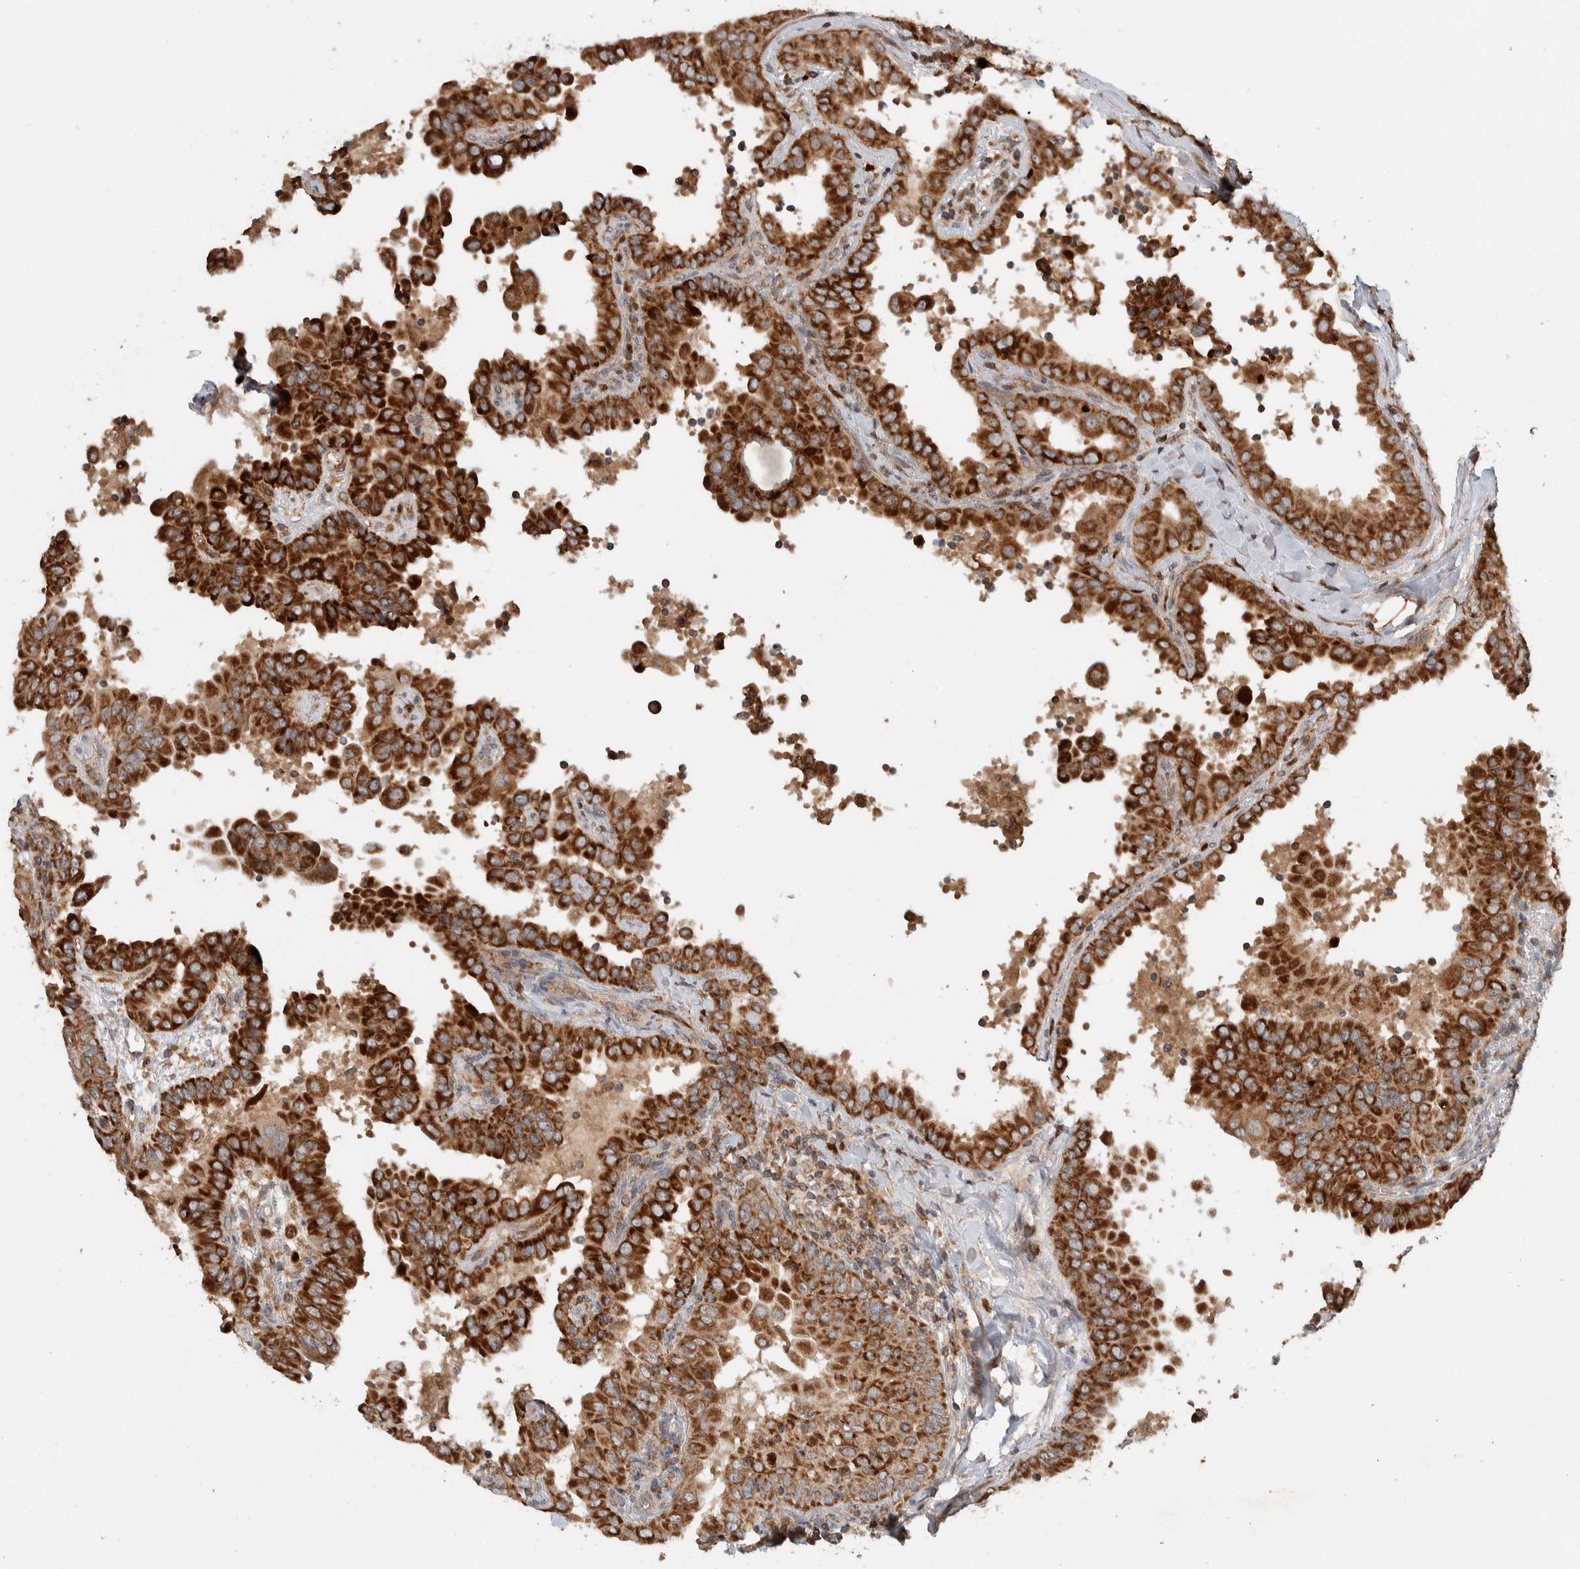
{"staining": {"intensity": "strong", "quantity": ">75%", "location": "cytoplasmic/membranous"}, "tissue": "thyroid cancer", "cell_type": "Tumor cells", "image_type": "cancer", "snomed": [{"axis": "morphology", "description": "Papillary adenocarcinoma, NOS"}, {"axis": "topography", "description": "Thyroid gland"}], "caption": "Papillary adenocarcinoma (thyroid) stained with a protein marker demonstrates strong staining in tumor cells.", "gene": "VPS53", "patient": {"sex": "male", "age": 33}}